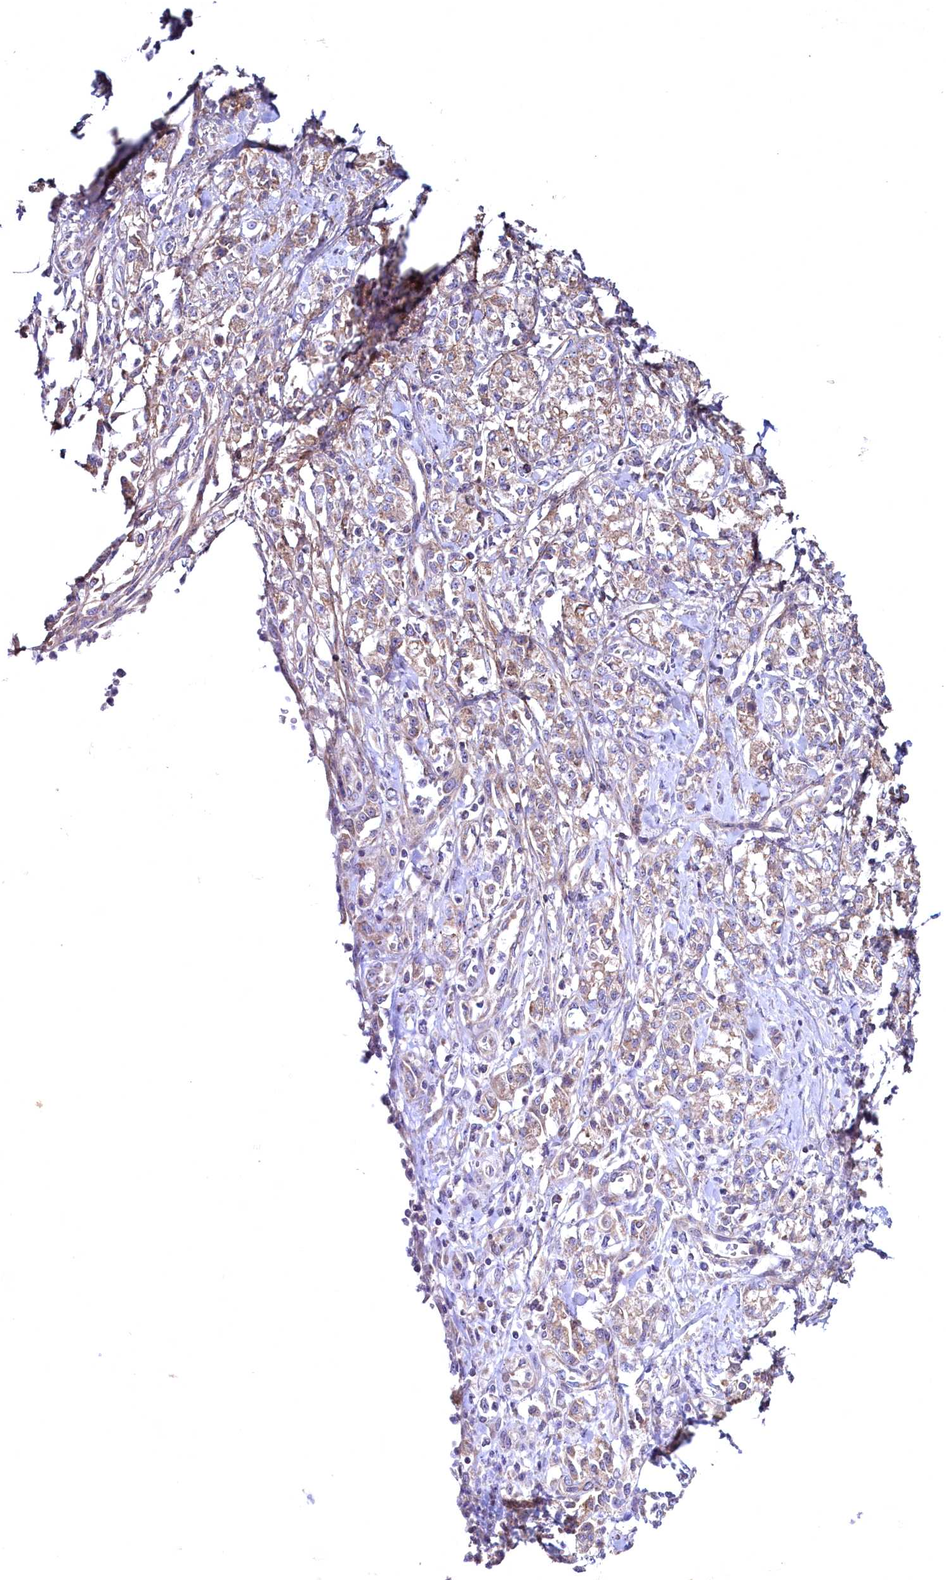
{"staining": {"intensity": "weak", "quantity": ">75%", "location": "cytoplasmic/membranous"}, "tissue": "stomach cancer", "cell_type": "Tumor cells", "image_type": "cancer", "snomed": [{"axis": "morphology", "description": "Adenocarcinoma, NOS"}, {"axis": "topography", "description": "Stomach"}], "caption": "Approximately >75% of tumor cells in human stomach cancer demonstrate weak cytoplasmic/membranous protein expression as visualized by brown immunohistochemical staining.", "gene": "MRPL57", "patient": {"sex": "female", "age": 76}}